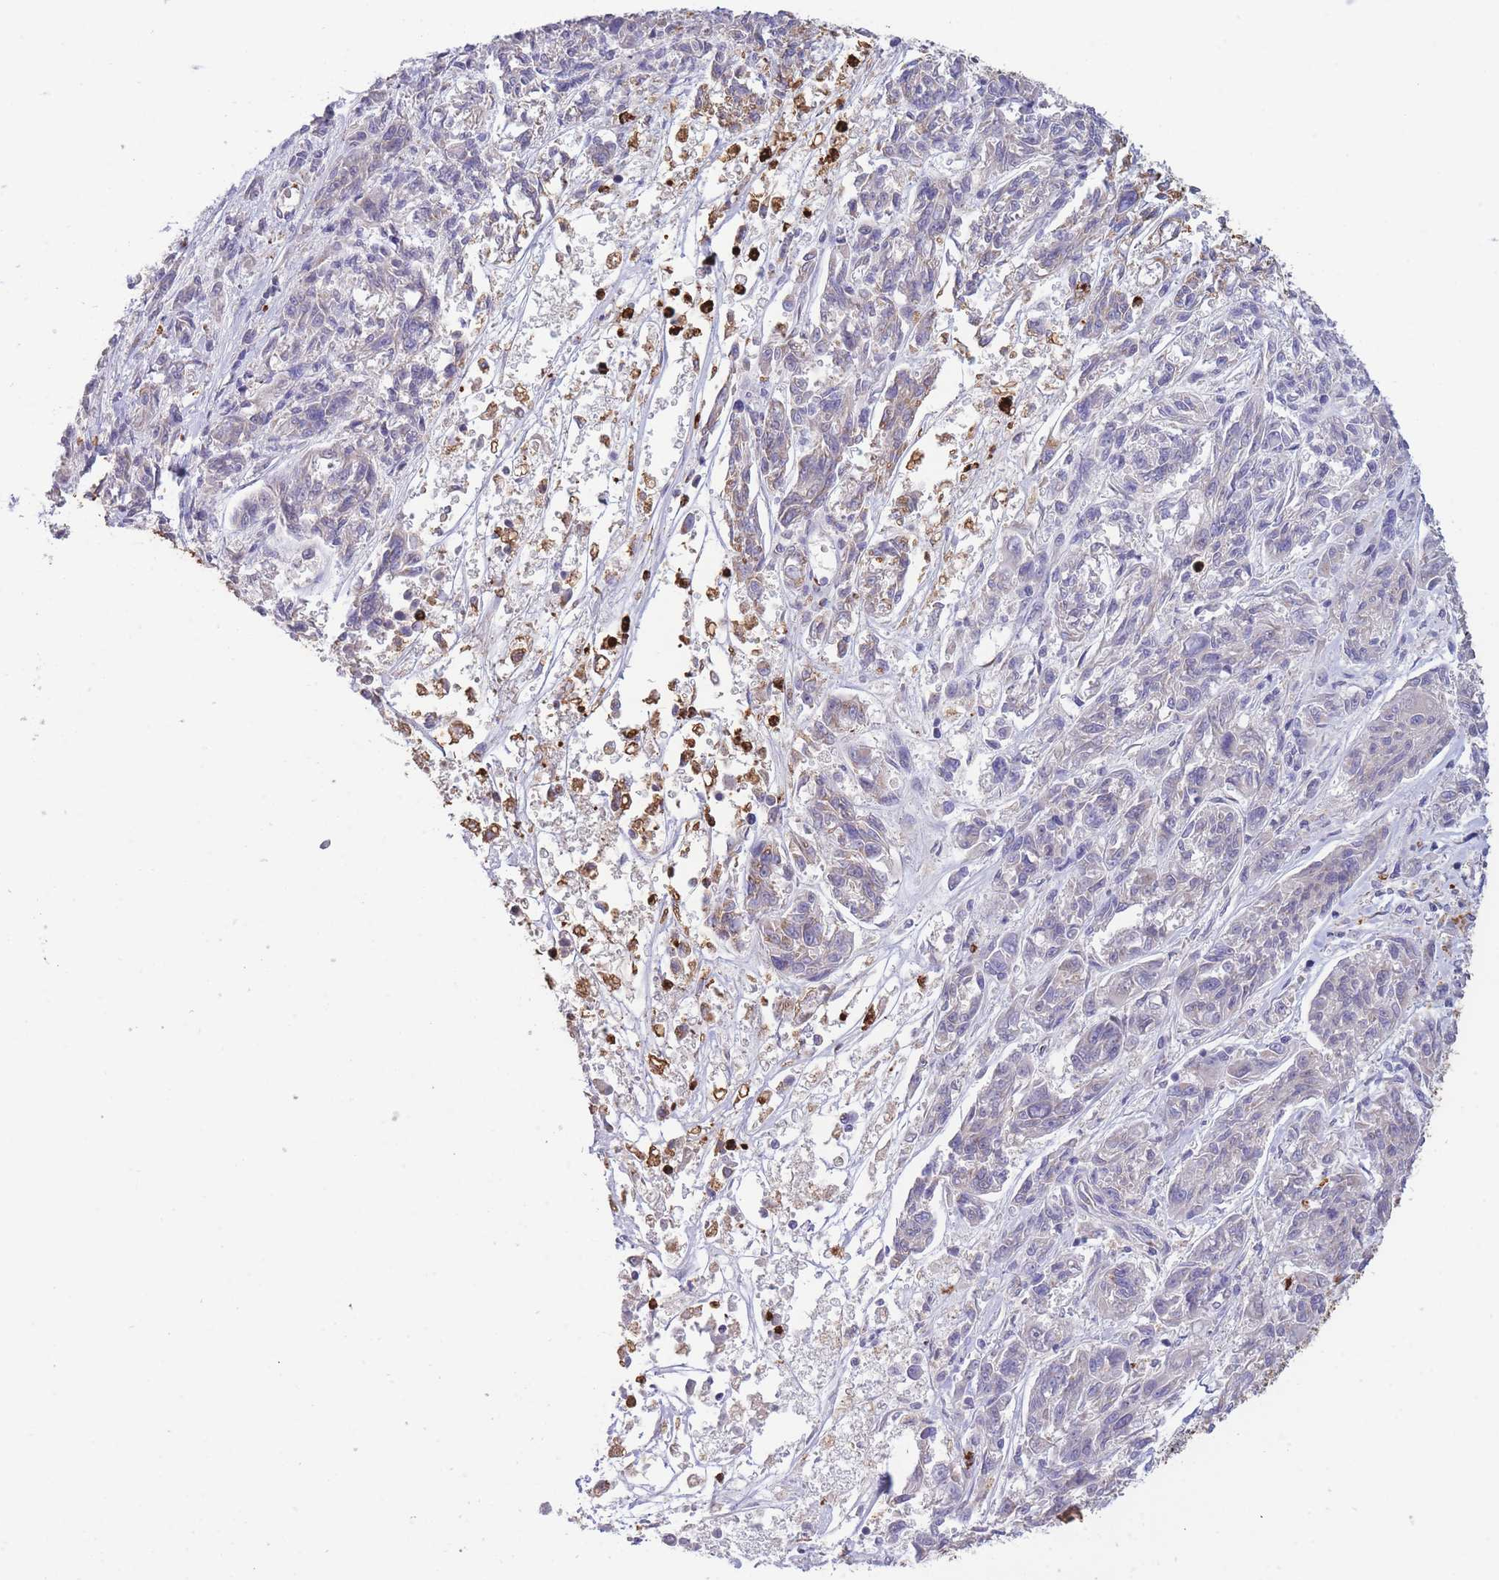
{"staining": {"intensity": "negative", "quantity": "none", "location": "none"}, "tissue": "melanoma", "cell_type": "Tumor cells", "image_type": "cancer", "snomed": [{"axis": "morphology", "description": "Malignant melanoma, NOS"}, {"axis": "topography", "description": "Skin"}], "caption": "The micrograph shows no staining of tumor cells in malignant melanoma.", "gene": "CENPM", "patient": {"sex": "male", "age": 53}}